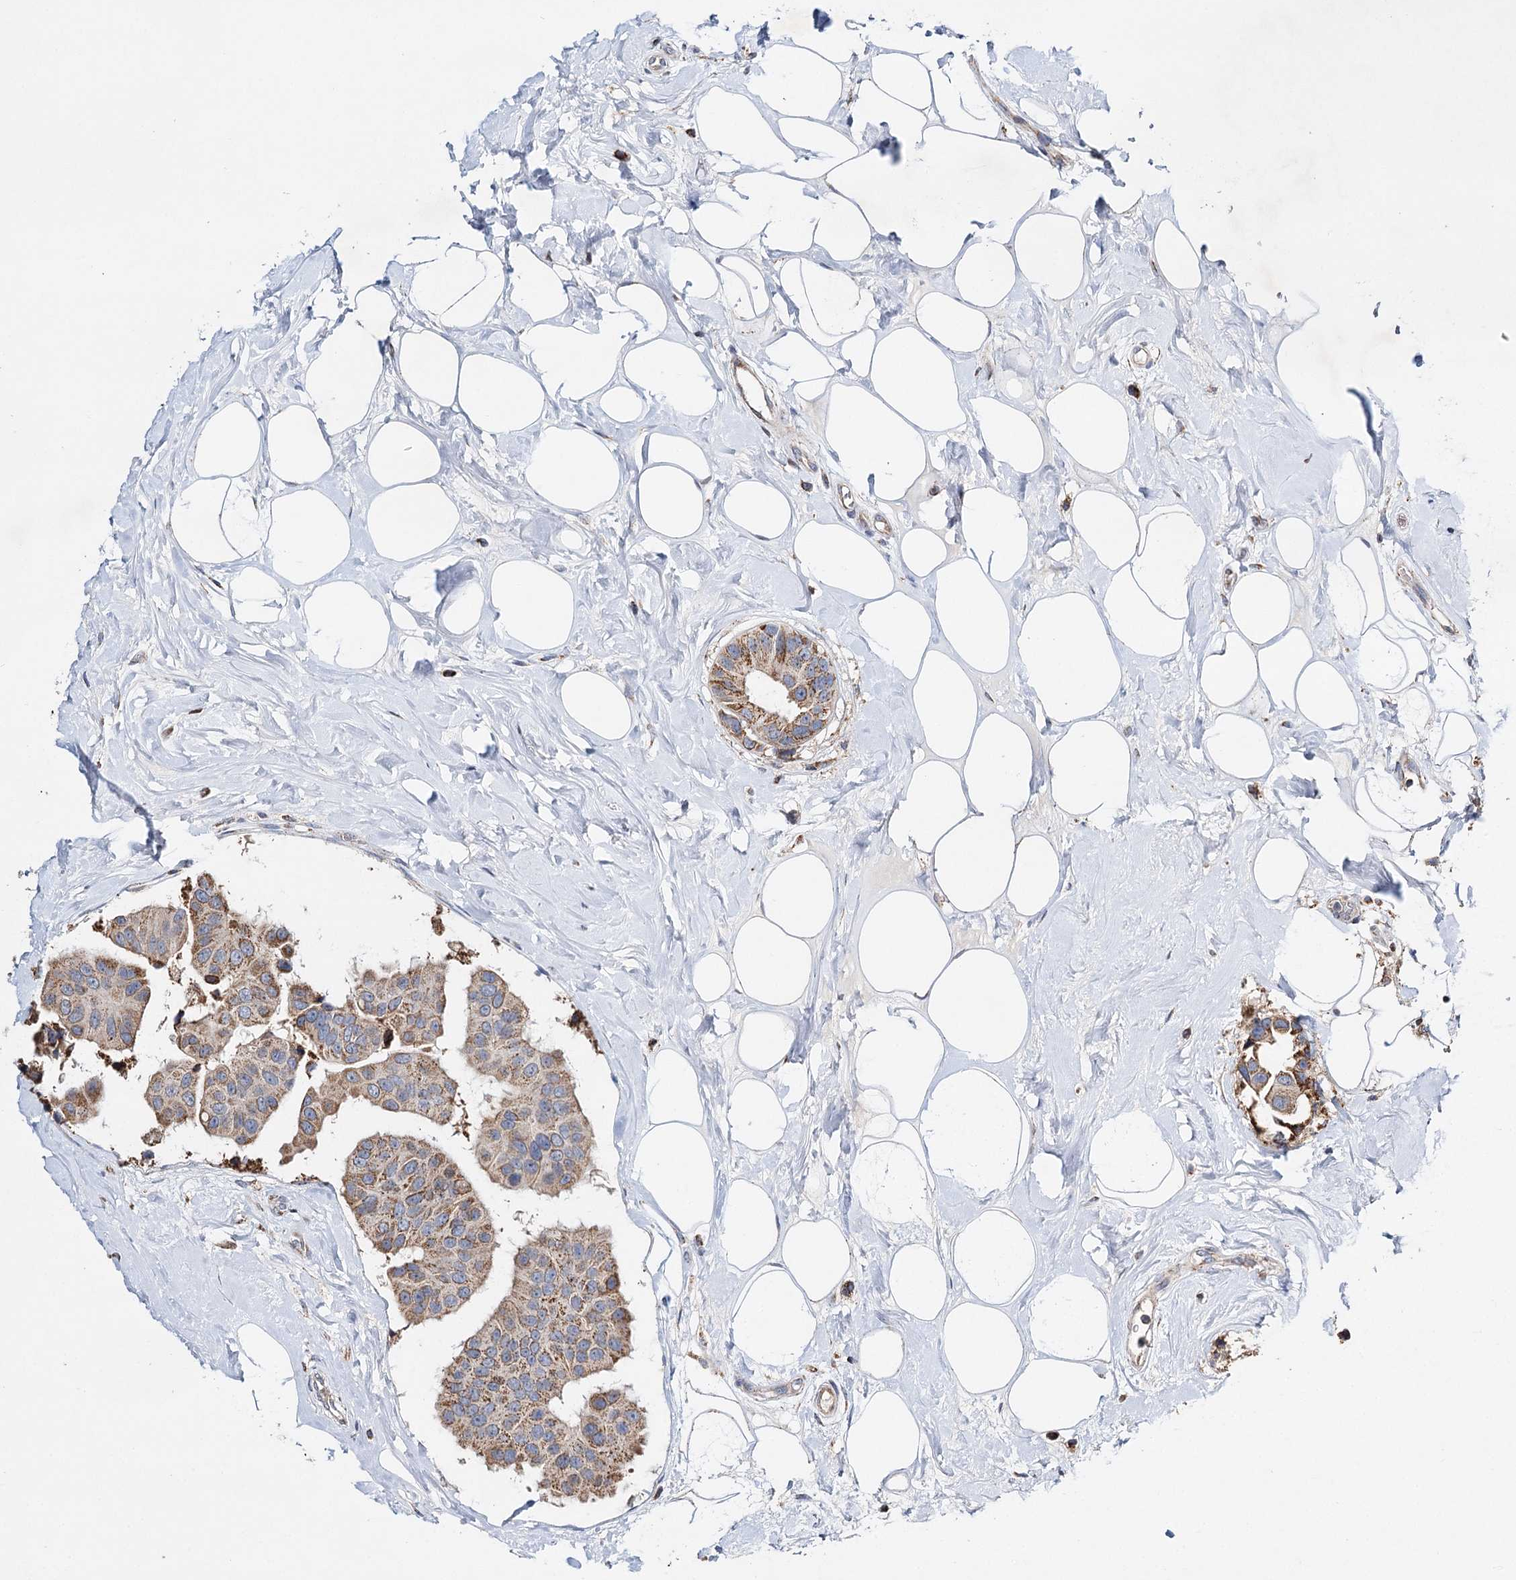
{"staining": {"intensity": "moderate", "quantity": ">75%", "location": "cytoplasmic/membranous"}, "tissue": "breast cancer", "cell_type": "Tumor cells", "image_type": "cancer", "snomed": [{"axis": "morphology", "description": "Normal tissue, NOS"}, {"axis": "morphology", "description": "Duct carcinoma"}, {"axis": "topography", "description": "Breast"}], "caption": "Immunohistochemistry staining of infiltrating ductal carcinoma (breast), which displays medium levels of moderate cytoplasmic/membranous positivity in approximately >75% of tumor cells indicating moderate cytoplasmic/membranous protein staining. The staining was performed using DAB (3,3'-diaminobenzidine) (brown) for protein detection and nuclei were counterstained in hematoxylin (blue).", "gene": "CFAP46", "patient": {"sex": "female", "age": 39}}